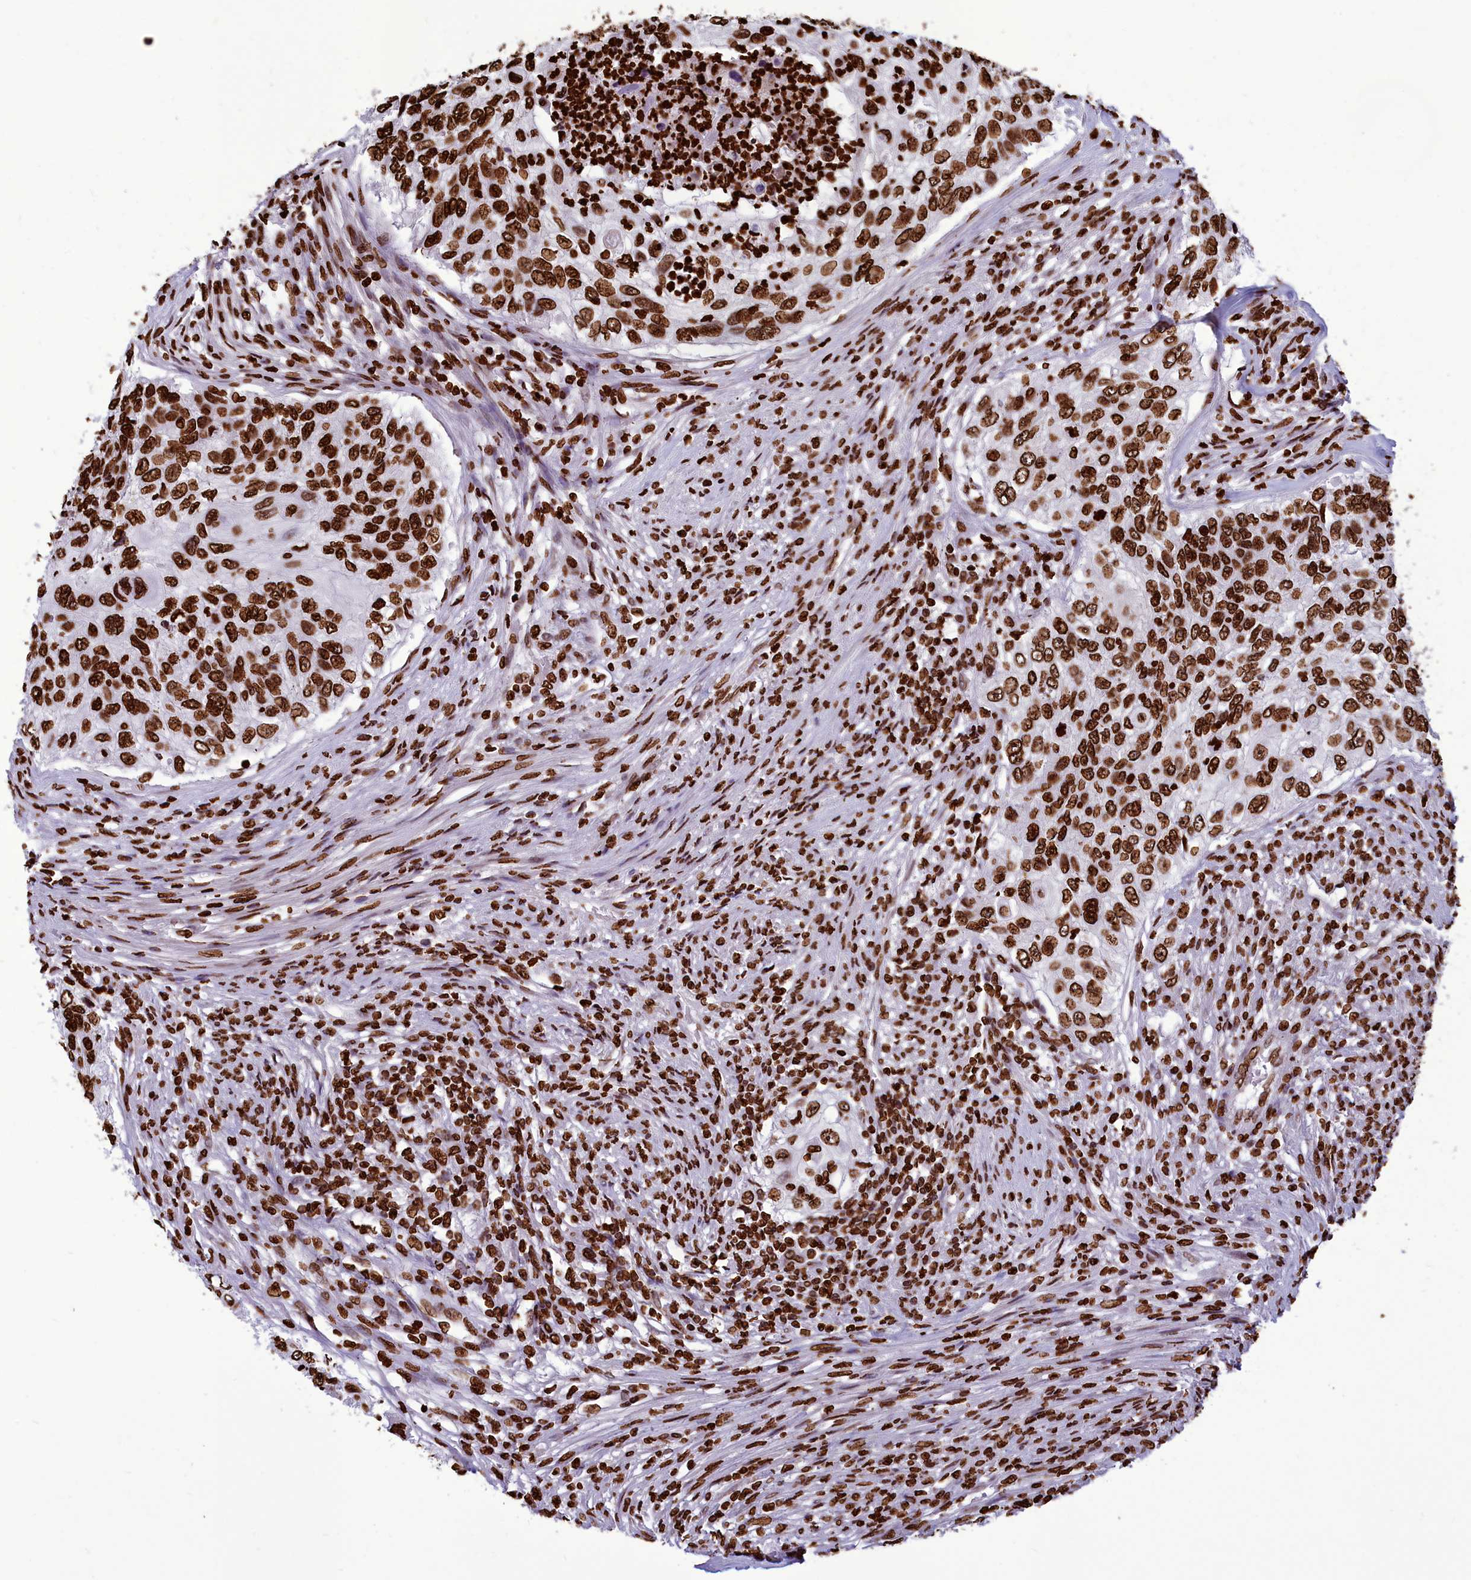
{"staining": {"intensity": "strong", "quantity": ">75%", "location": "nuclear"}, "tissue": "urothelial cancer", "cell_type": "Tumor cells", "image_type": "cancer", "snomed": [{"axis": "morphology", "description": "Urothelial carcinoma, High grade"}, {"axis": "topography", "description": "Urinary bladder"}], "caption": "A micrograph of human urothelial cancer stained for a protein shows strong nuclear brown staining in tumor cells.", "gene": "AKAP17A", "patient": {"sex": "female", "age": 60}}